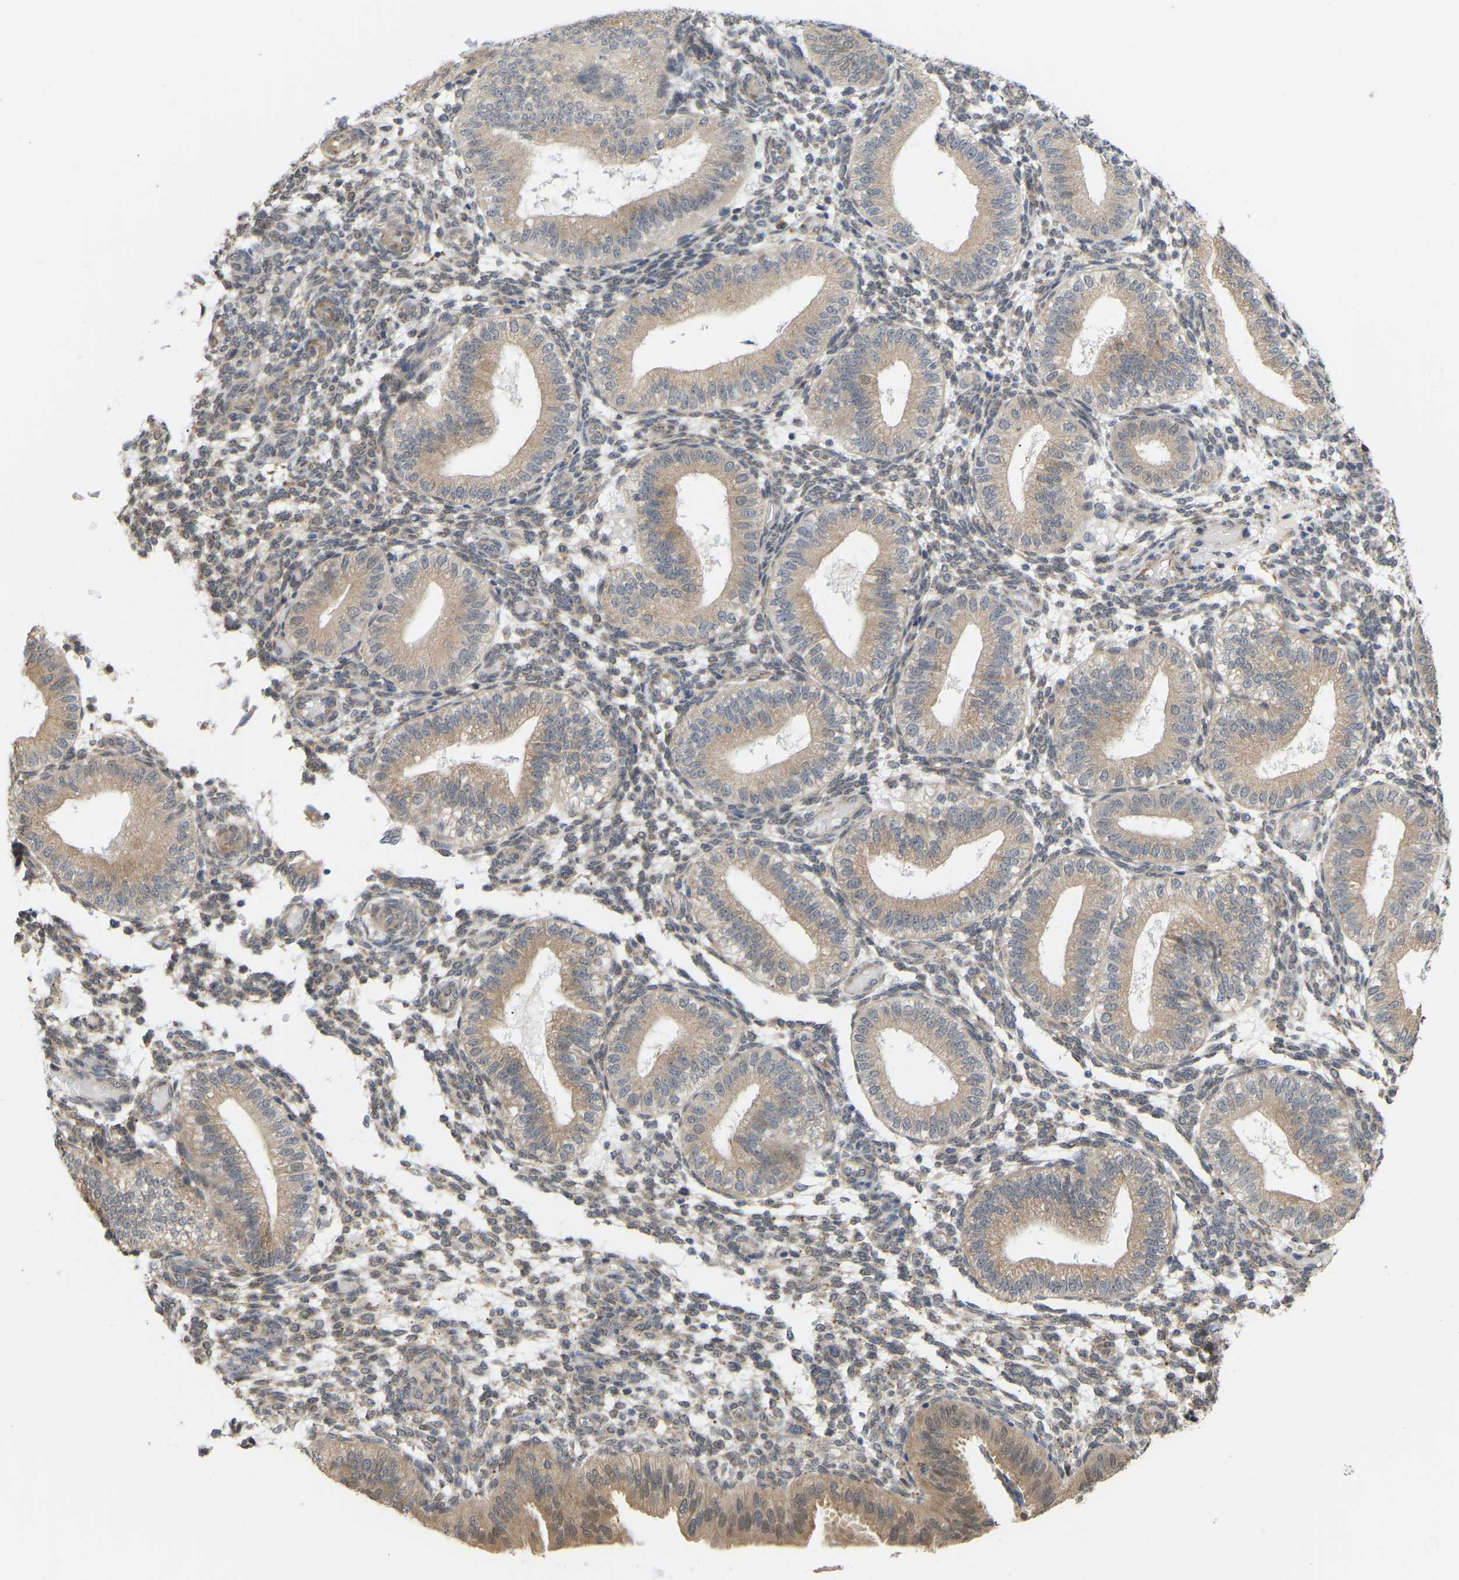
{"staining": {"intensity": "weak", "quantity": "25%-75%", "location": "cytoplasmic/membranous"}, "tissue": "endometrium", "cell_type": "Cells in endometrial stroma", "image_type": "normal", "snomed": [{"axis": "morphology", "description": "Normal tissue, NOS"}, {"axis": "topography", "description": "Endometrium"}], "caption": "Immunohistochemical staining of unremarkable human endometrium displays 25%-75% levels of weak cytoplasmic/membranous protein positivity in about 25%-75% of cells in endometrial stroma.", "gene": "BEND3", "patient": {"sex": "female", "age": 39}}